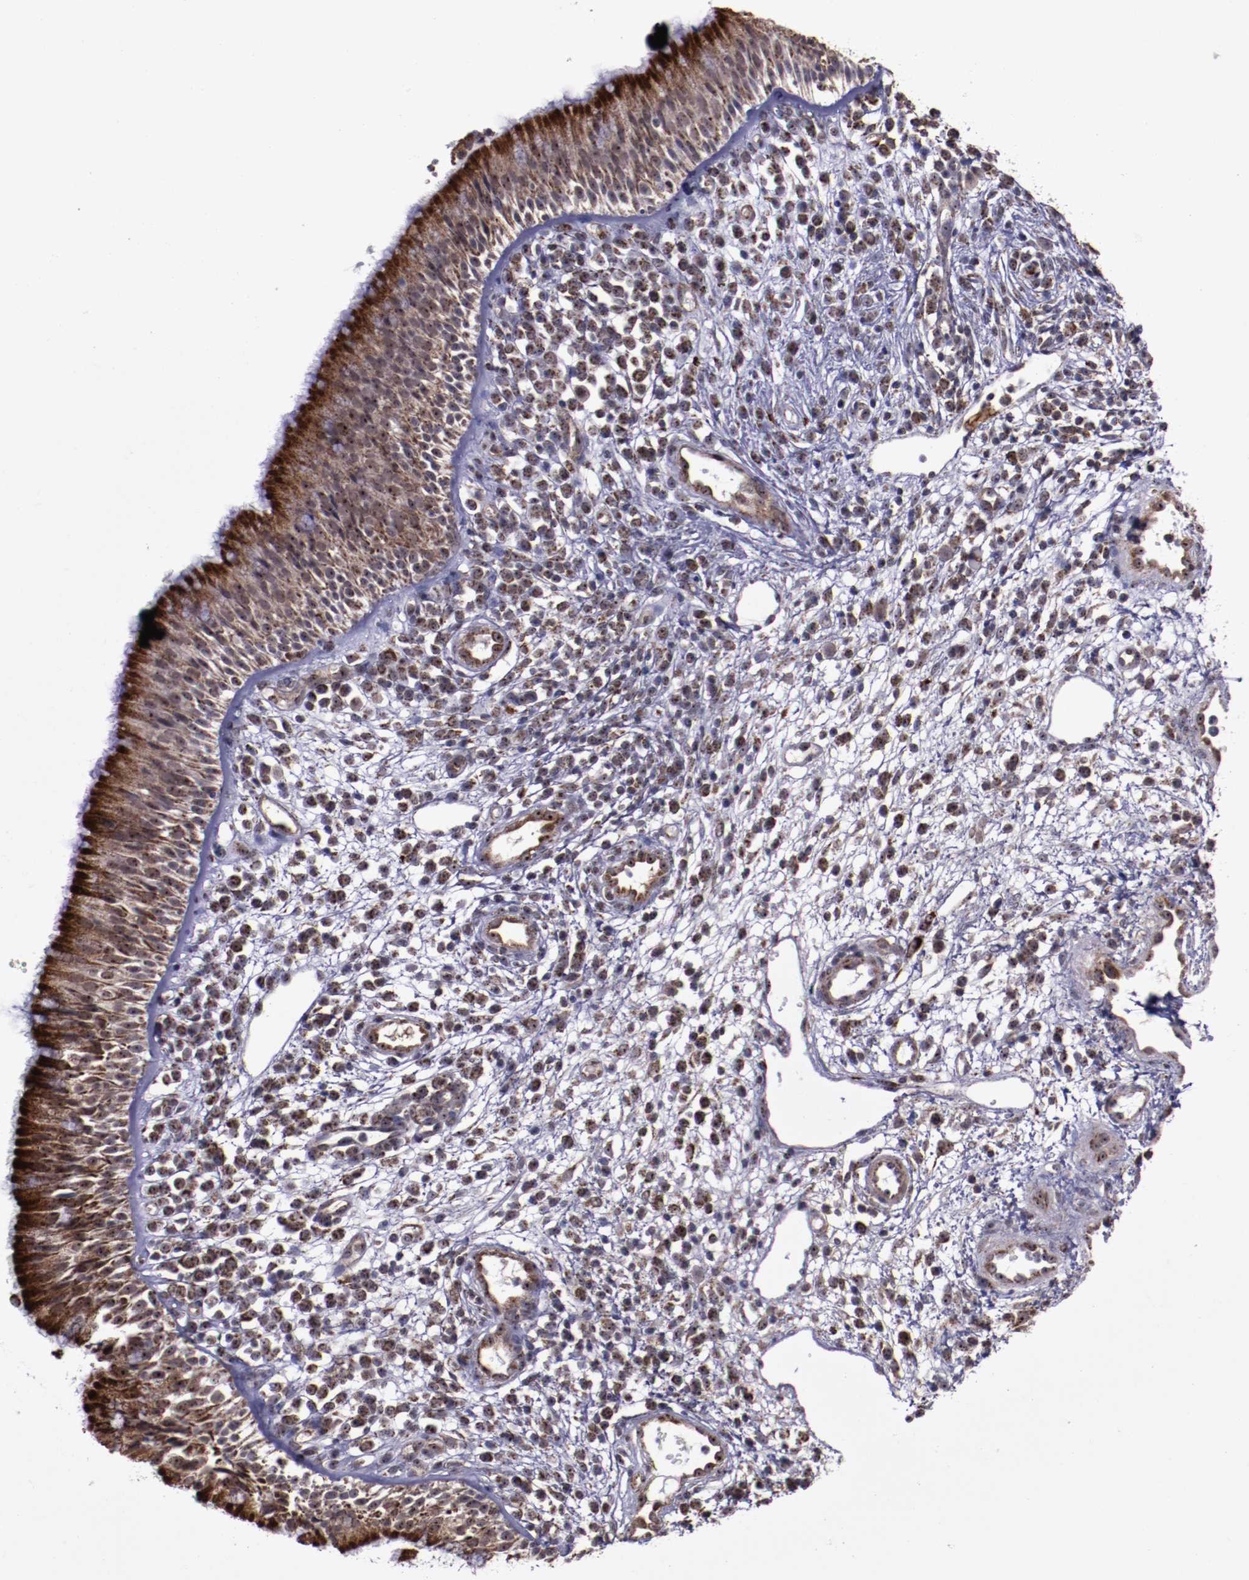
{"staining": {"intensity": "moderate", "quantity": ">75%", "location": "cytoplasmic/membranous,nuclear"}, "tissue": "nasopharynx", "cell_type": "Respiratory epithelial cells", "image_type": "normal", "snomed": [{"axis": "morphology", "description": "Normal tissue, NOS"}, {"axis": "morphology", "description": "Inflammation, NOS"}, {"axis": "morphology", "description": "Malignant melanoma, Metastatic site"}, {"axis": "topography", "description": "Nasopharynx"}], "caption": "A micrograph of nasopharynx stained for a protein displays moderate cytoplasmic/membranous,nuclear brown staining in respiratory epithelial cells. (IHC, brightfield microscopy, high magnification).", "gene": "LONP1", "patient": {"sex": "female", "age": 55}}